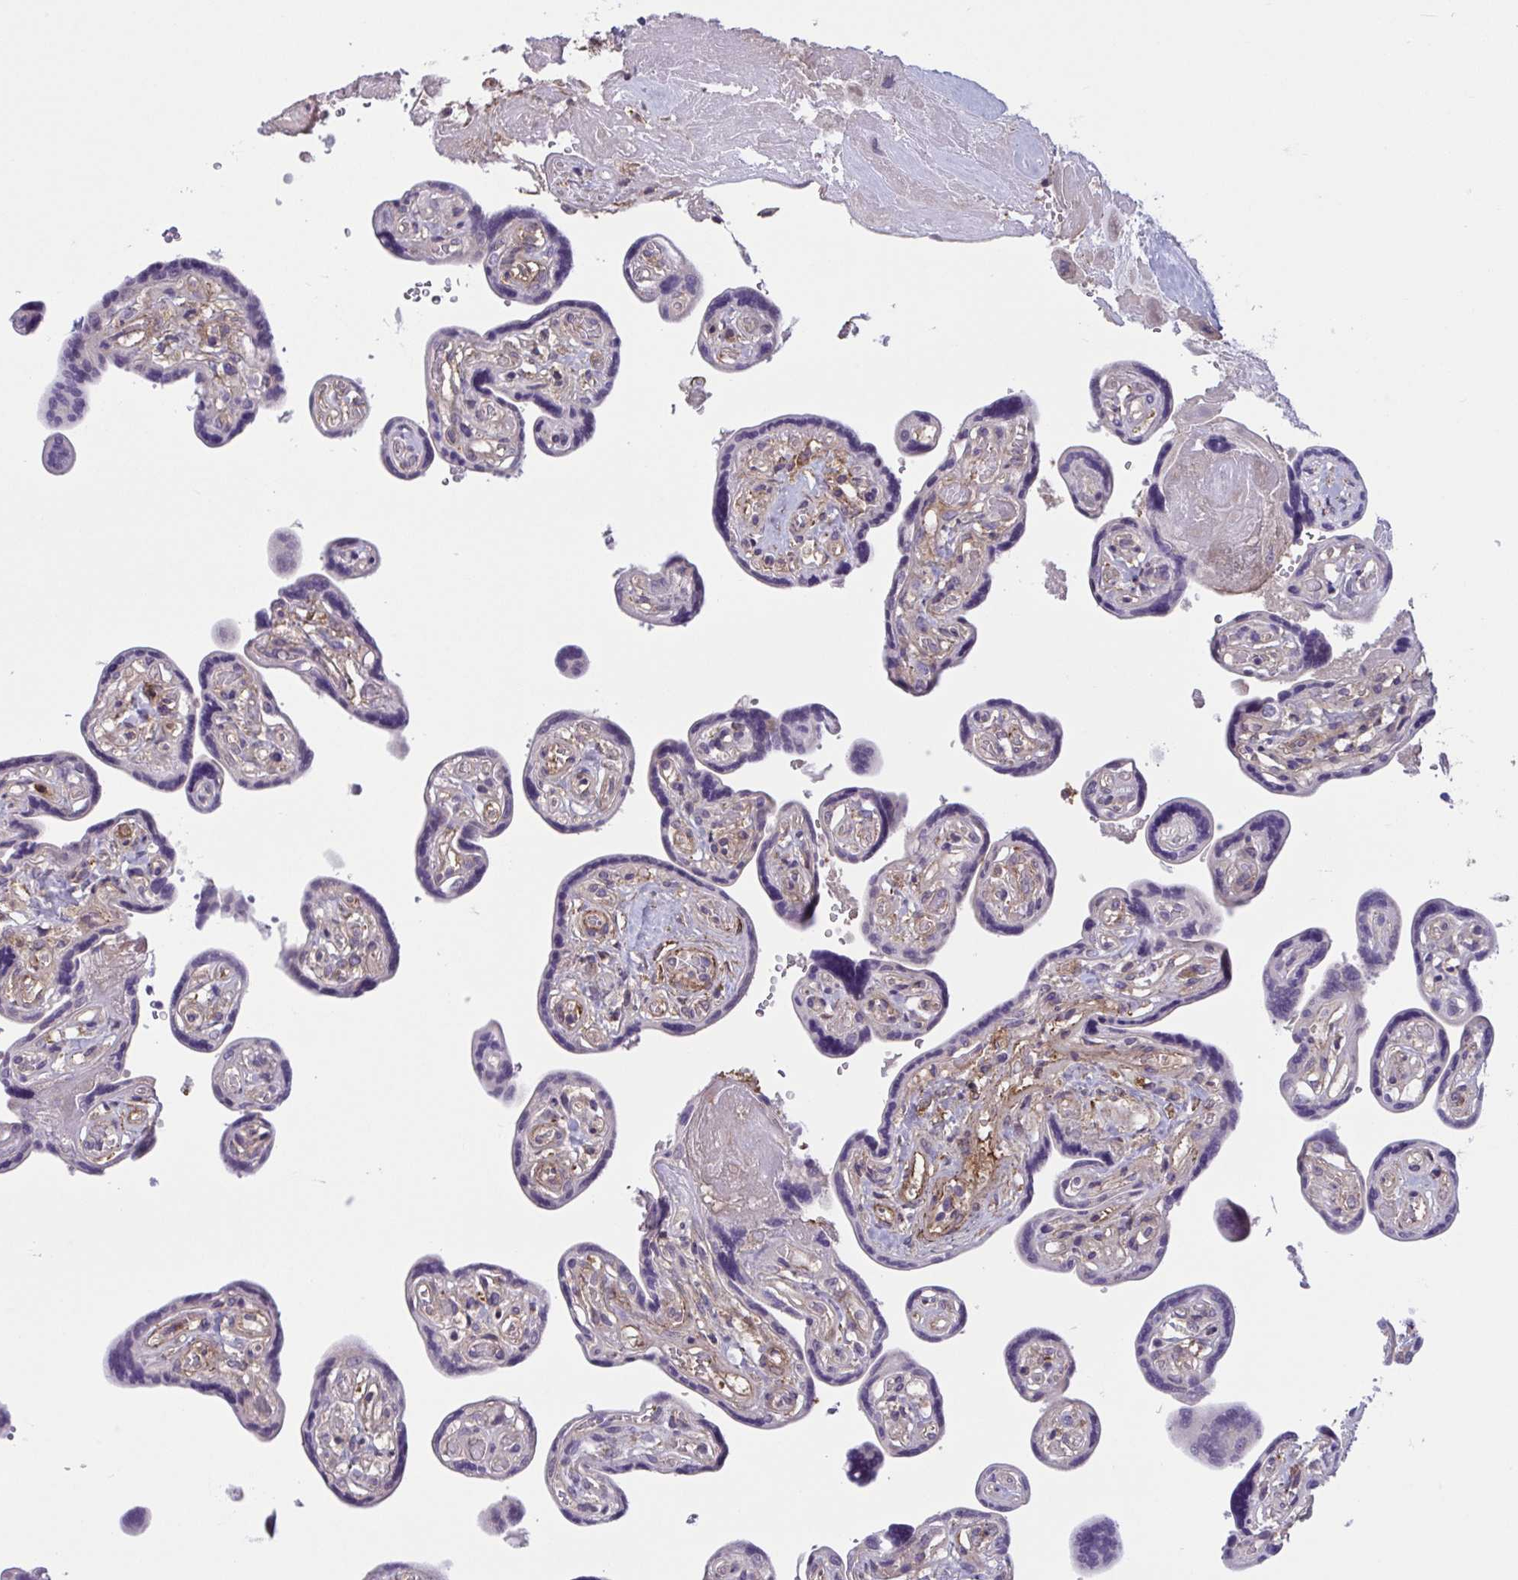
{"staining": {"intensity": "negative", "quantity": "none", "location": "none"}, "tissue": "placenta", "cell_type": "Trophoblastic cells", "image_type": "normal", "snomed": [{"axis": "morphology", "description": "Normal tissue, NOS"}, {"axis": "topography", "description": "Placenta"}], "caption": "This micrograph is of benign placenta stained with immunohistochemistry (IHC) to label a protein in brown with the nuclei are counter-stained blue. There is no staining in trophoblastic cells. (Brightfield microscopy of DAB (3,3'-diaminobenzidine) IHC at high magnification).", "gene": "WNT9B", "patient": {"sex": "female", "age": 32}}